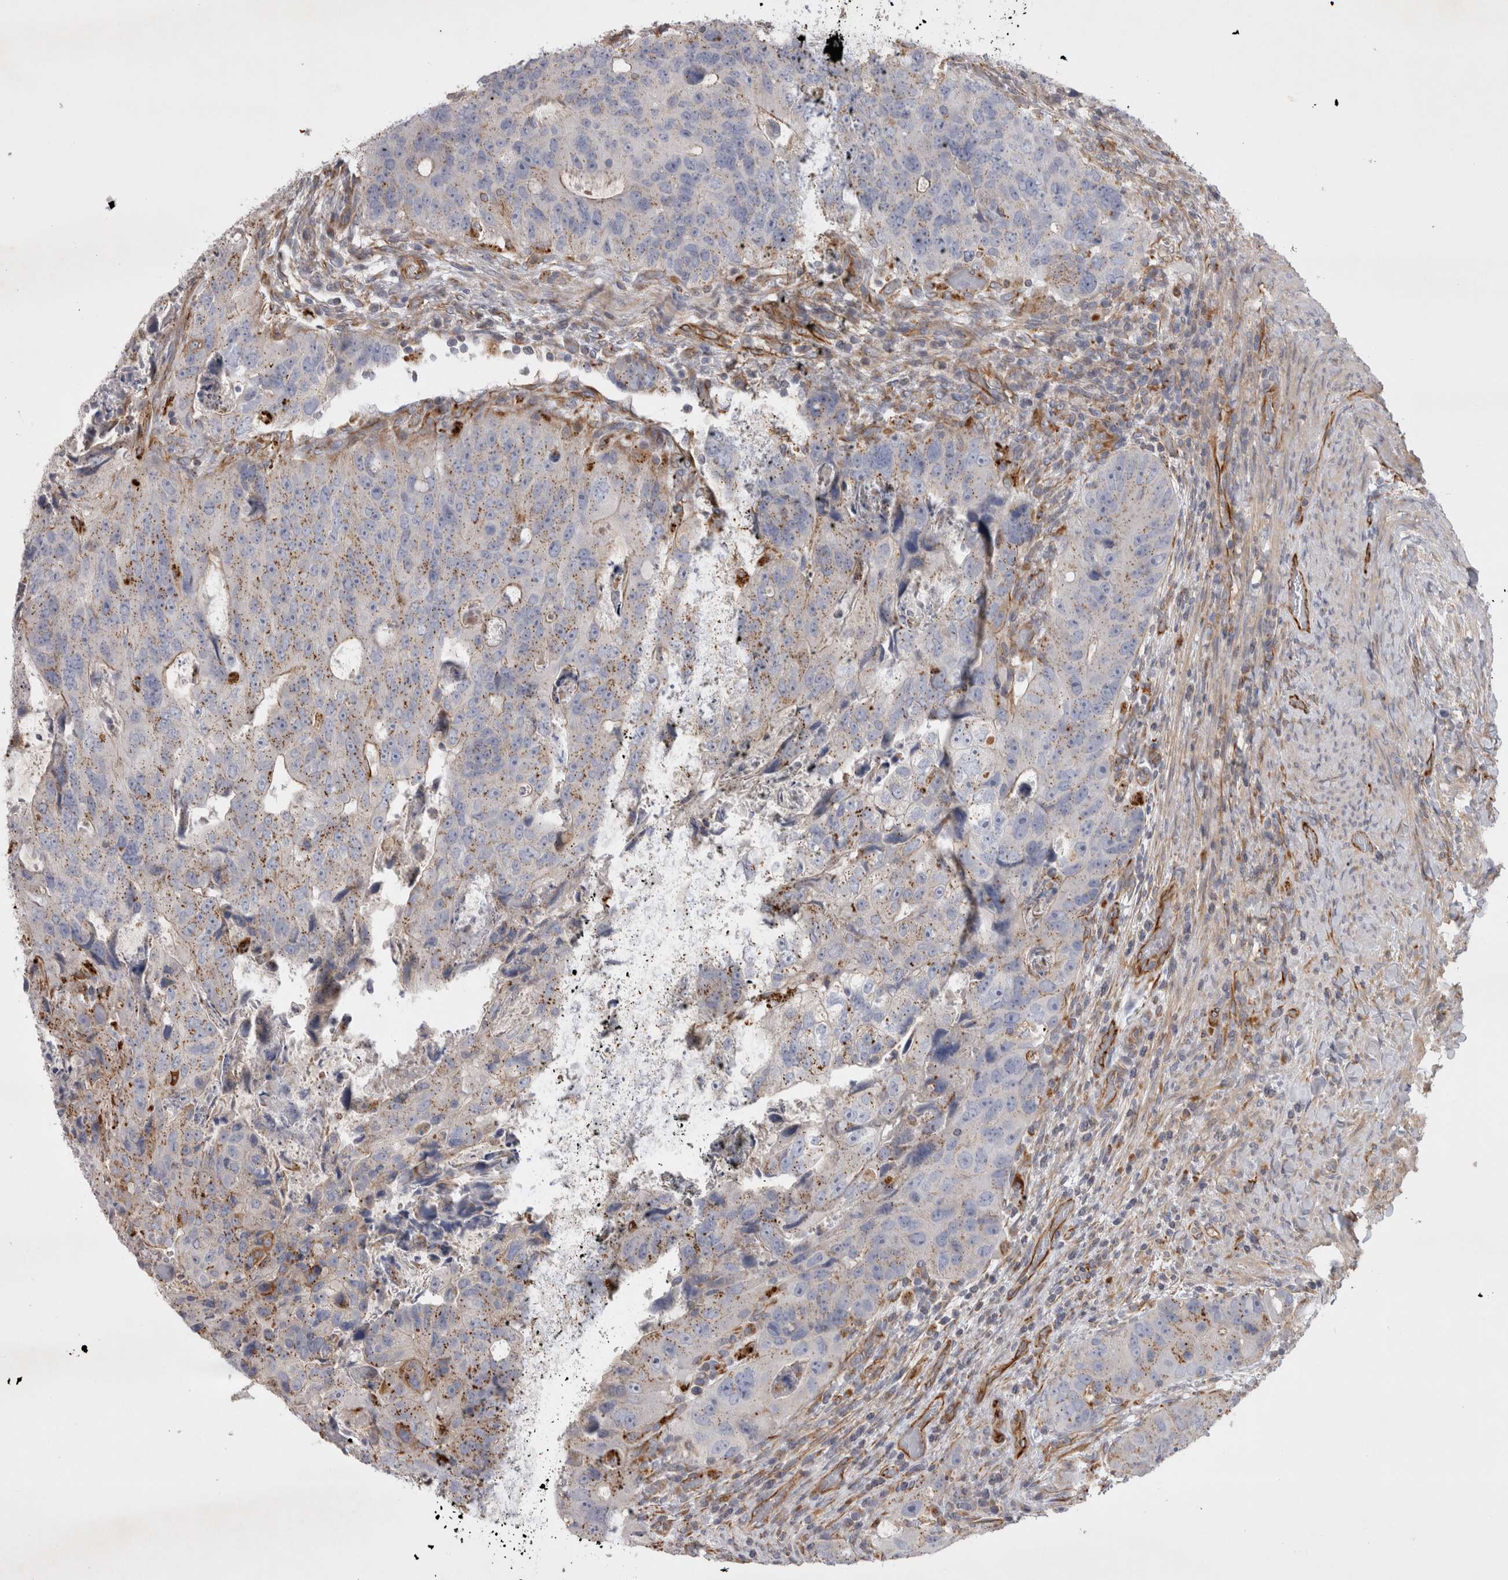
{"staining": {"intensity": "moderate", "quantity": "<25%", "location": "cytoplasmic/membranous"}, "tissue": "colorectal cancer", "cell_type": "Tumor cells", "image_type": "cancer", "snomed": [{"axis": "morphology", "description": "Adenocarcinoma, NOS"}, {"axis": "topography", "description": "Rectum"}], "caption": "Colorectal adenocarcinoma was stained to show a protein in brown. There is low levels of moderate cytoplasmic/membranous expression in approximately <25% of tumor cells.", "gene": "STRADB", "patient": {"sex": "male", "age": 59}}